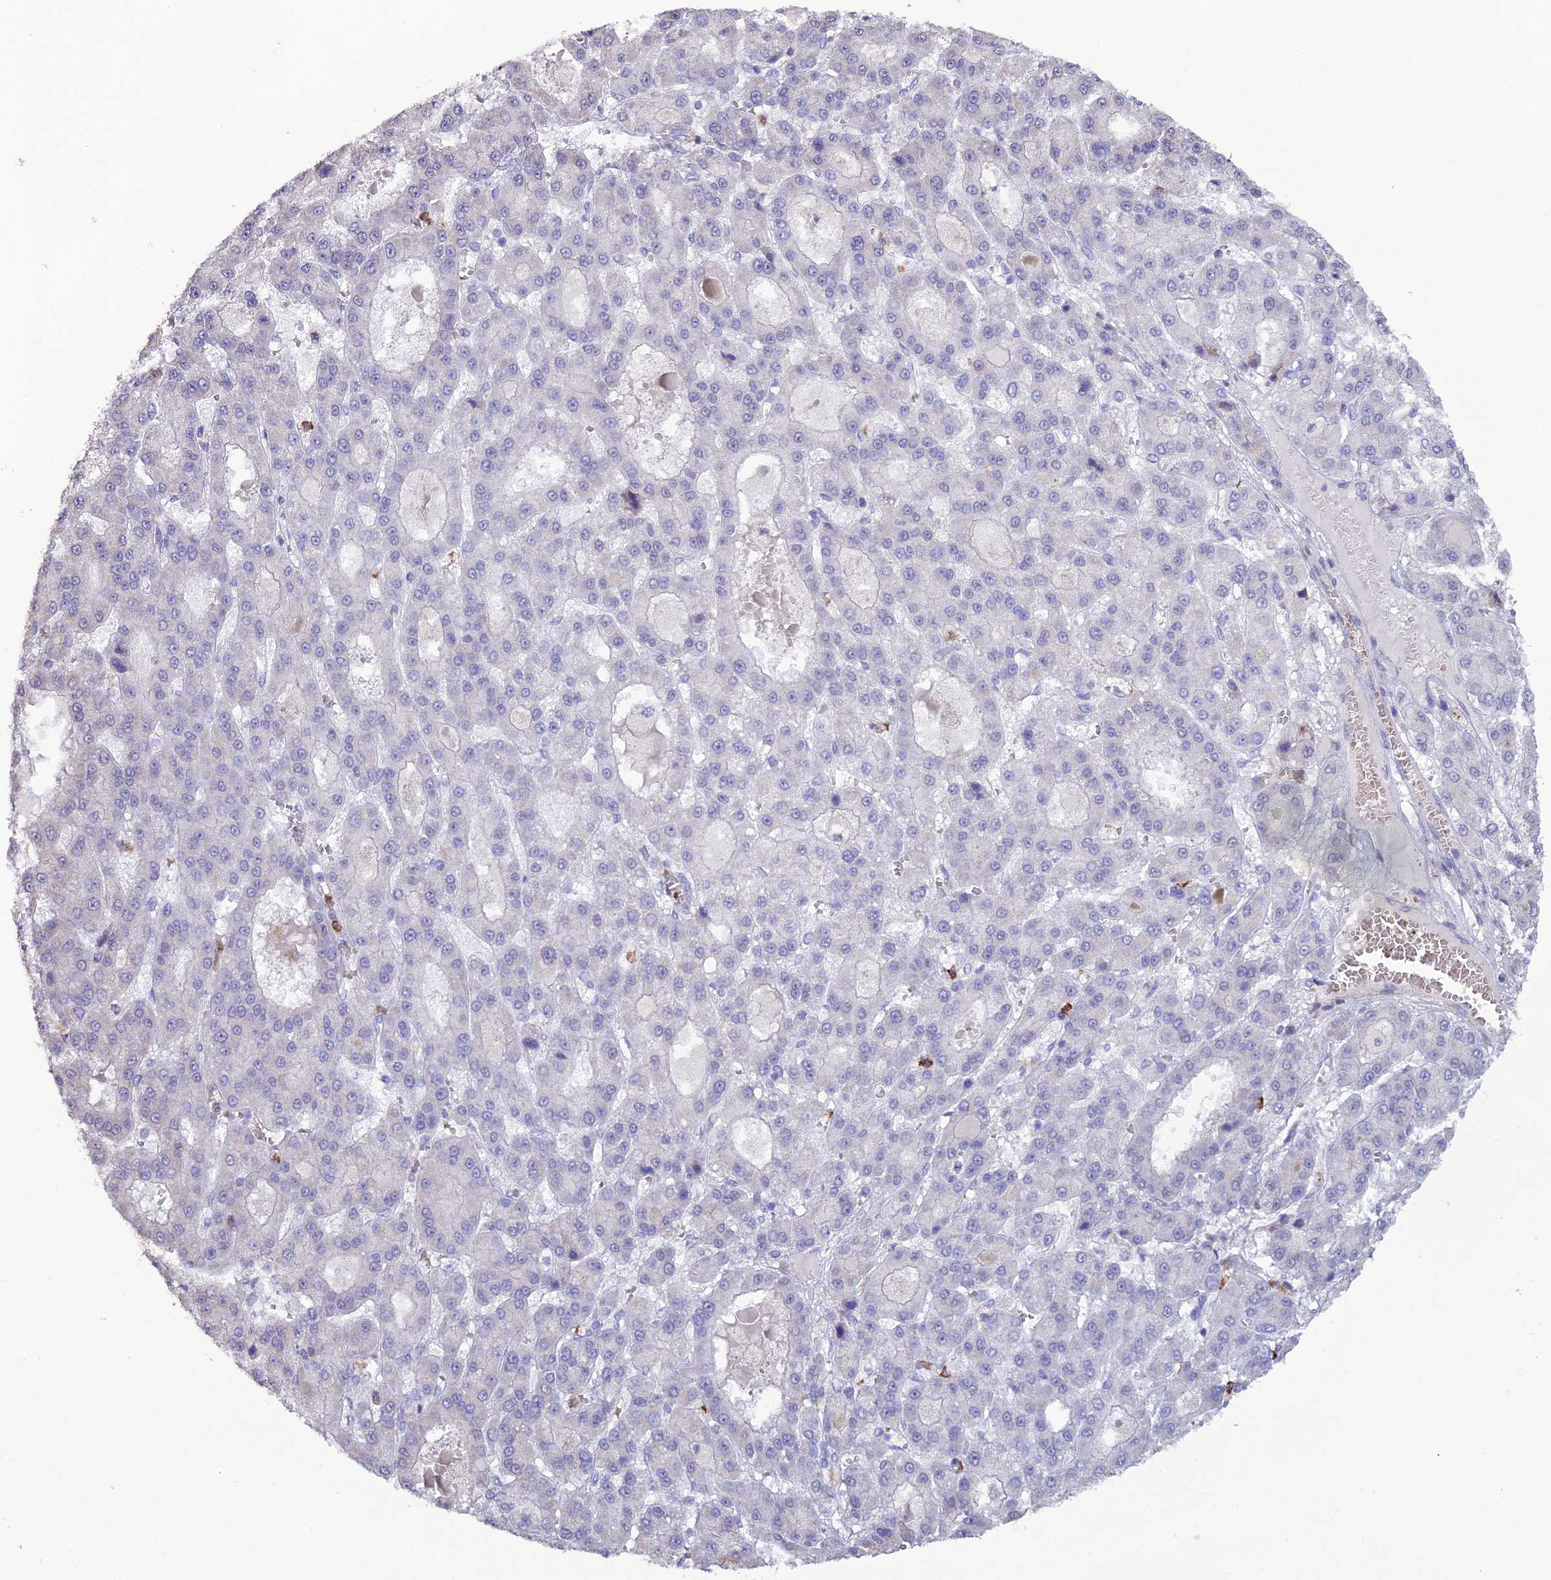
{"staining": {"intensity": "negative", "quantity": "none", "location": "none"}, "tissue": "liver cancer", "cell_type": "Tumor cells", "image_type": "cancer", "snomed": [{"axis": "morphology", "description": "Carcinoma, Hepatocellular, NOS"}, {"axis": "topography", "description": "Liver"}], "caption": "Micrograph shows no significant protein positivity in tumor cells of liver cancer (hepatocellular carcinoma).", "gene": "COL6A6", "patient": {"sex": "male", "age": 70}}